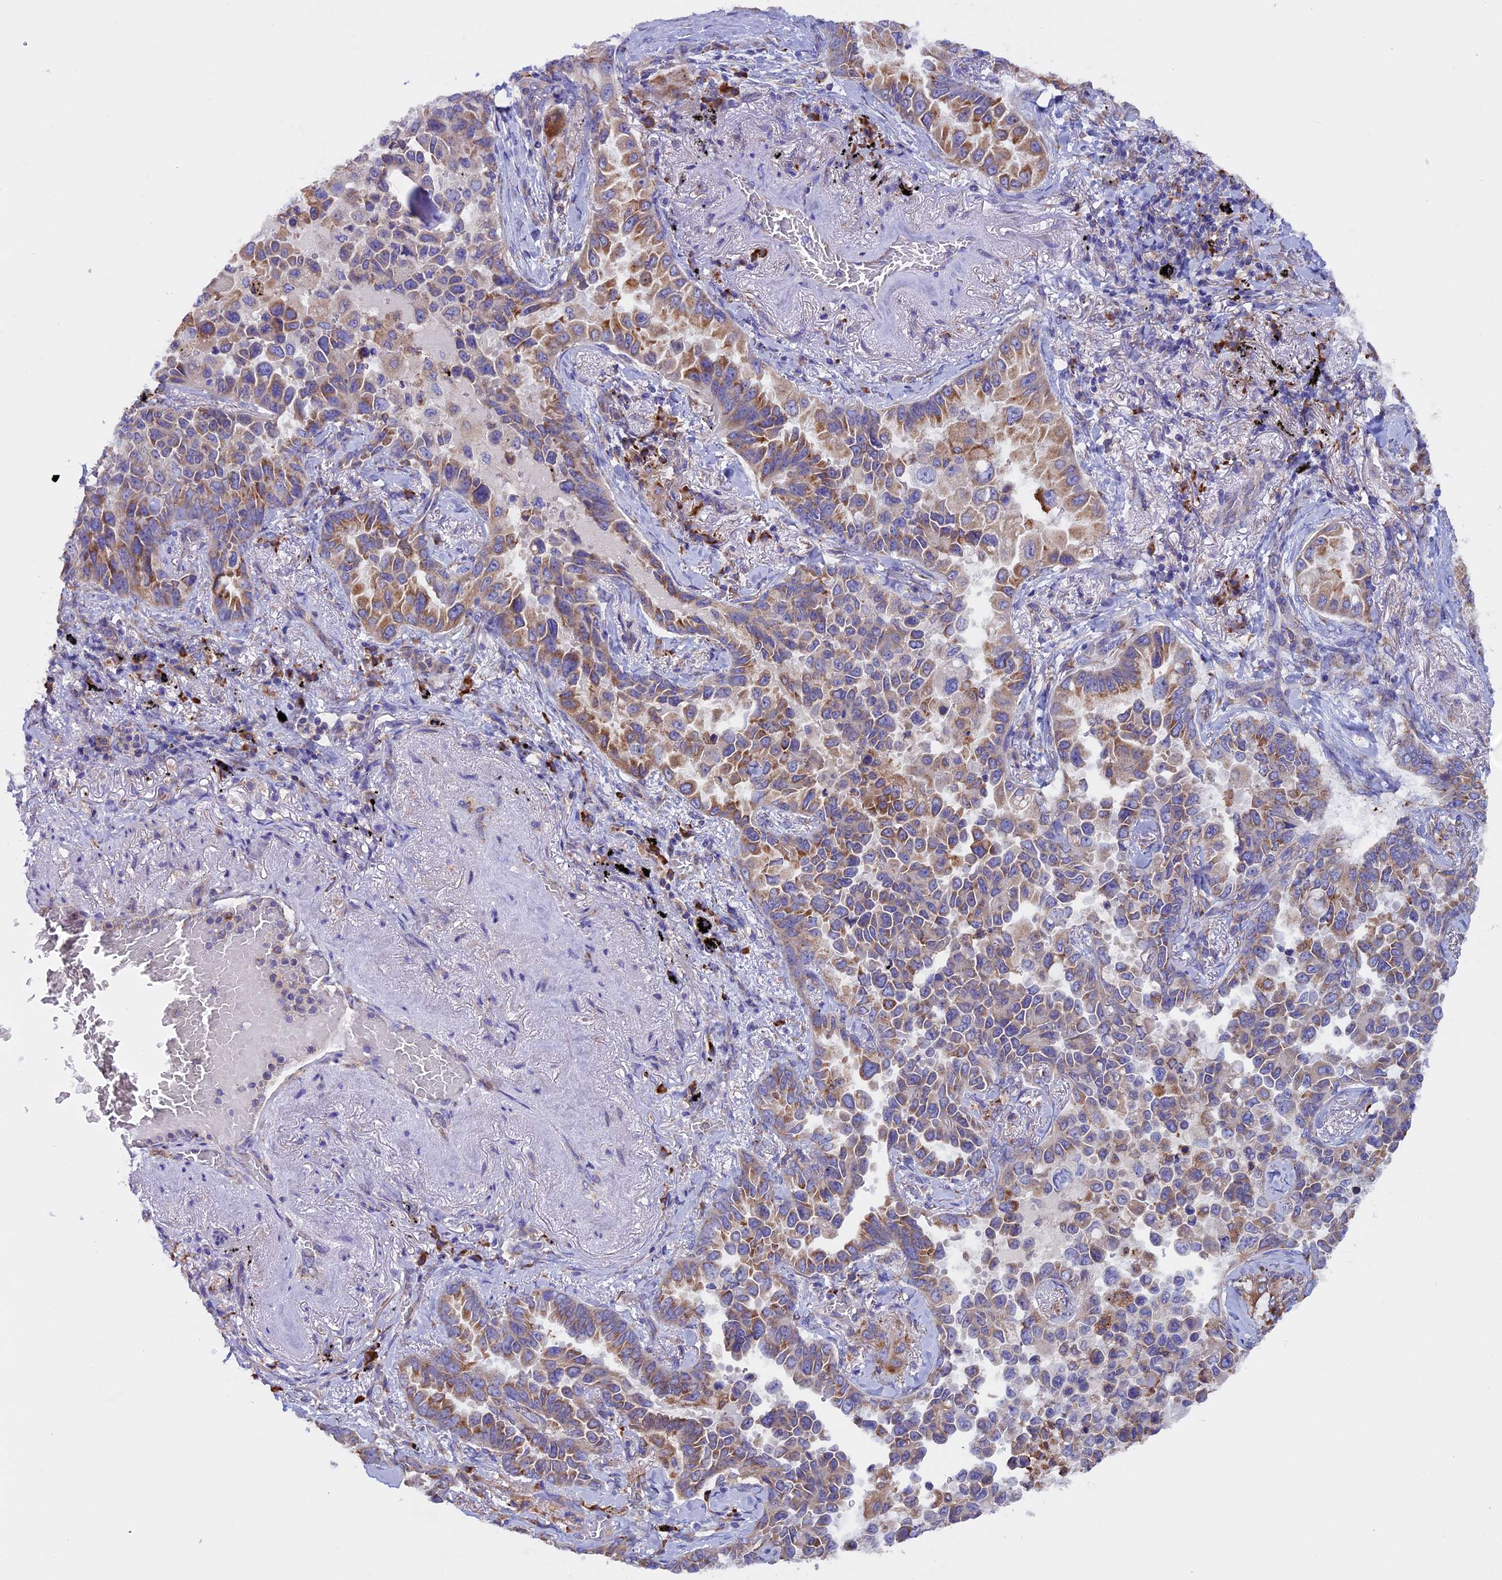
{"staining": {"intensity": "moderate", "quantity": "25%-75%", "location": "cytoplasmic/membranous"}, "tissue": "lung cancer", "cell_type": "Tumor cells", "image_type": "cancer", "snomed": [{"axis": "morphology", "description": "Adenocarcinoma, NOS"}, {"axis": "topography", "description": "Lung"}], "caption": "Moderate cytoplasmic/membranous expression is appreciated in approximately 25%-75% of tumor cells in lung adenocarcinoma.", "gene": "BTBD3", "patient": {"sex": "female", "age": 67}}